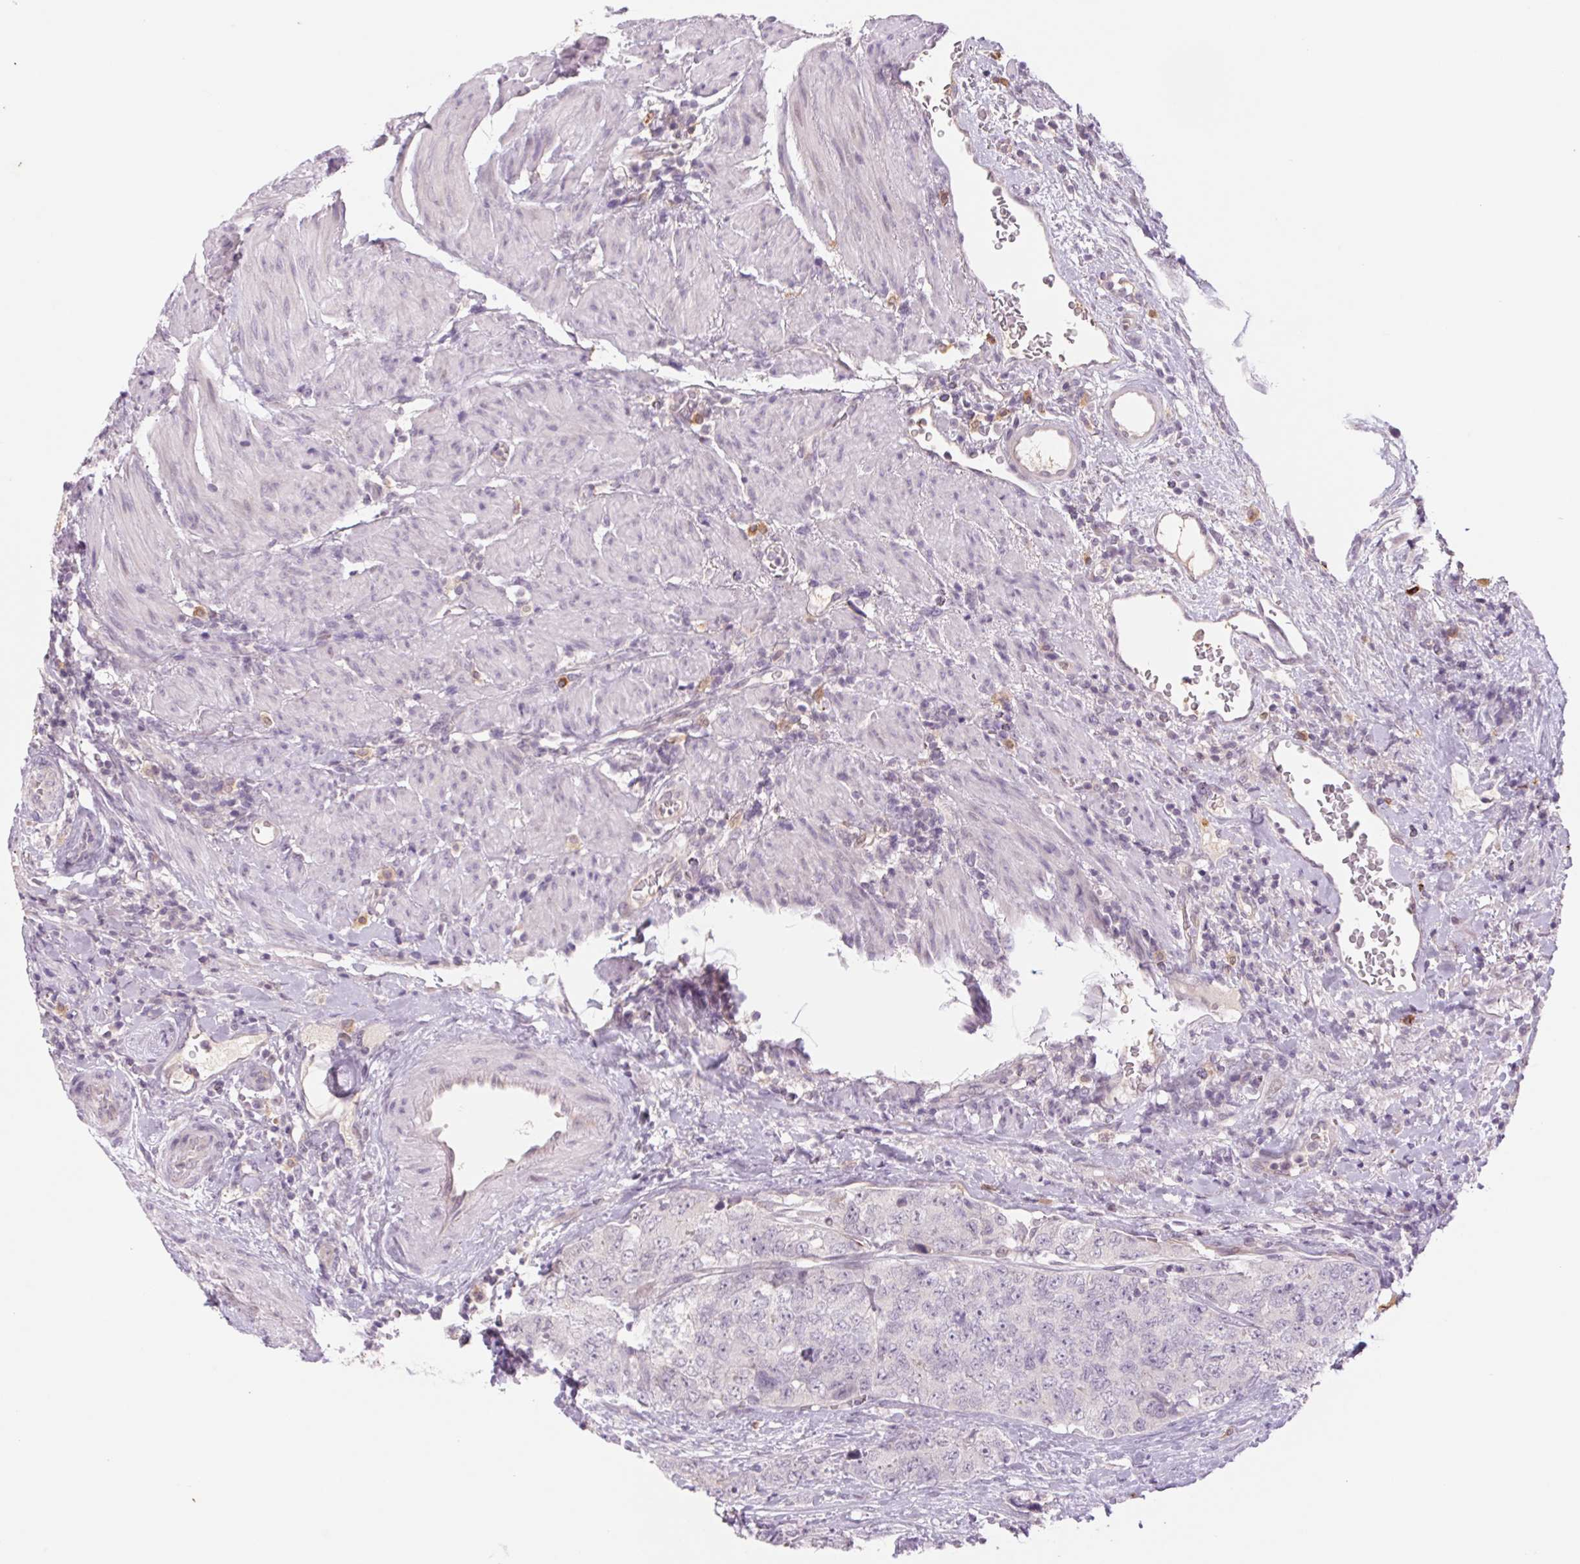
{"staining": {"intensity": "negative", "quantity": "none", "location": "none"}, "tissue": "urothelial cancer", "cell_type": "Tumor cells", "image_type": "cancer", "snomed": [{"axis": "morphology", "description": "Urothelial carcinoma, High grade"}, {"axis": "topography", "description": "Urinary bladder"}], "caption": "Urothelial cancer was stained to show a protein in brown. There is no significant positivity in tumor cells.", "gene": "KRT1", "patient": {"sex": "female", "age": 78}}